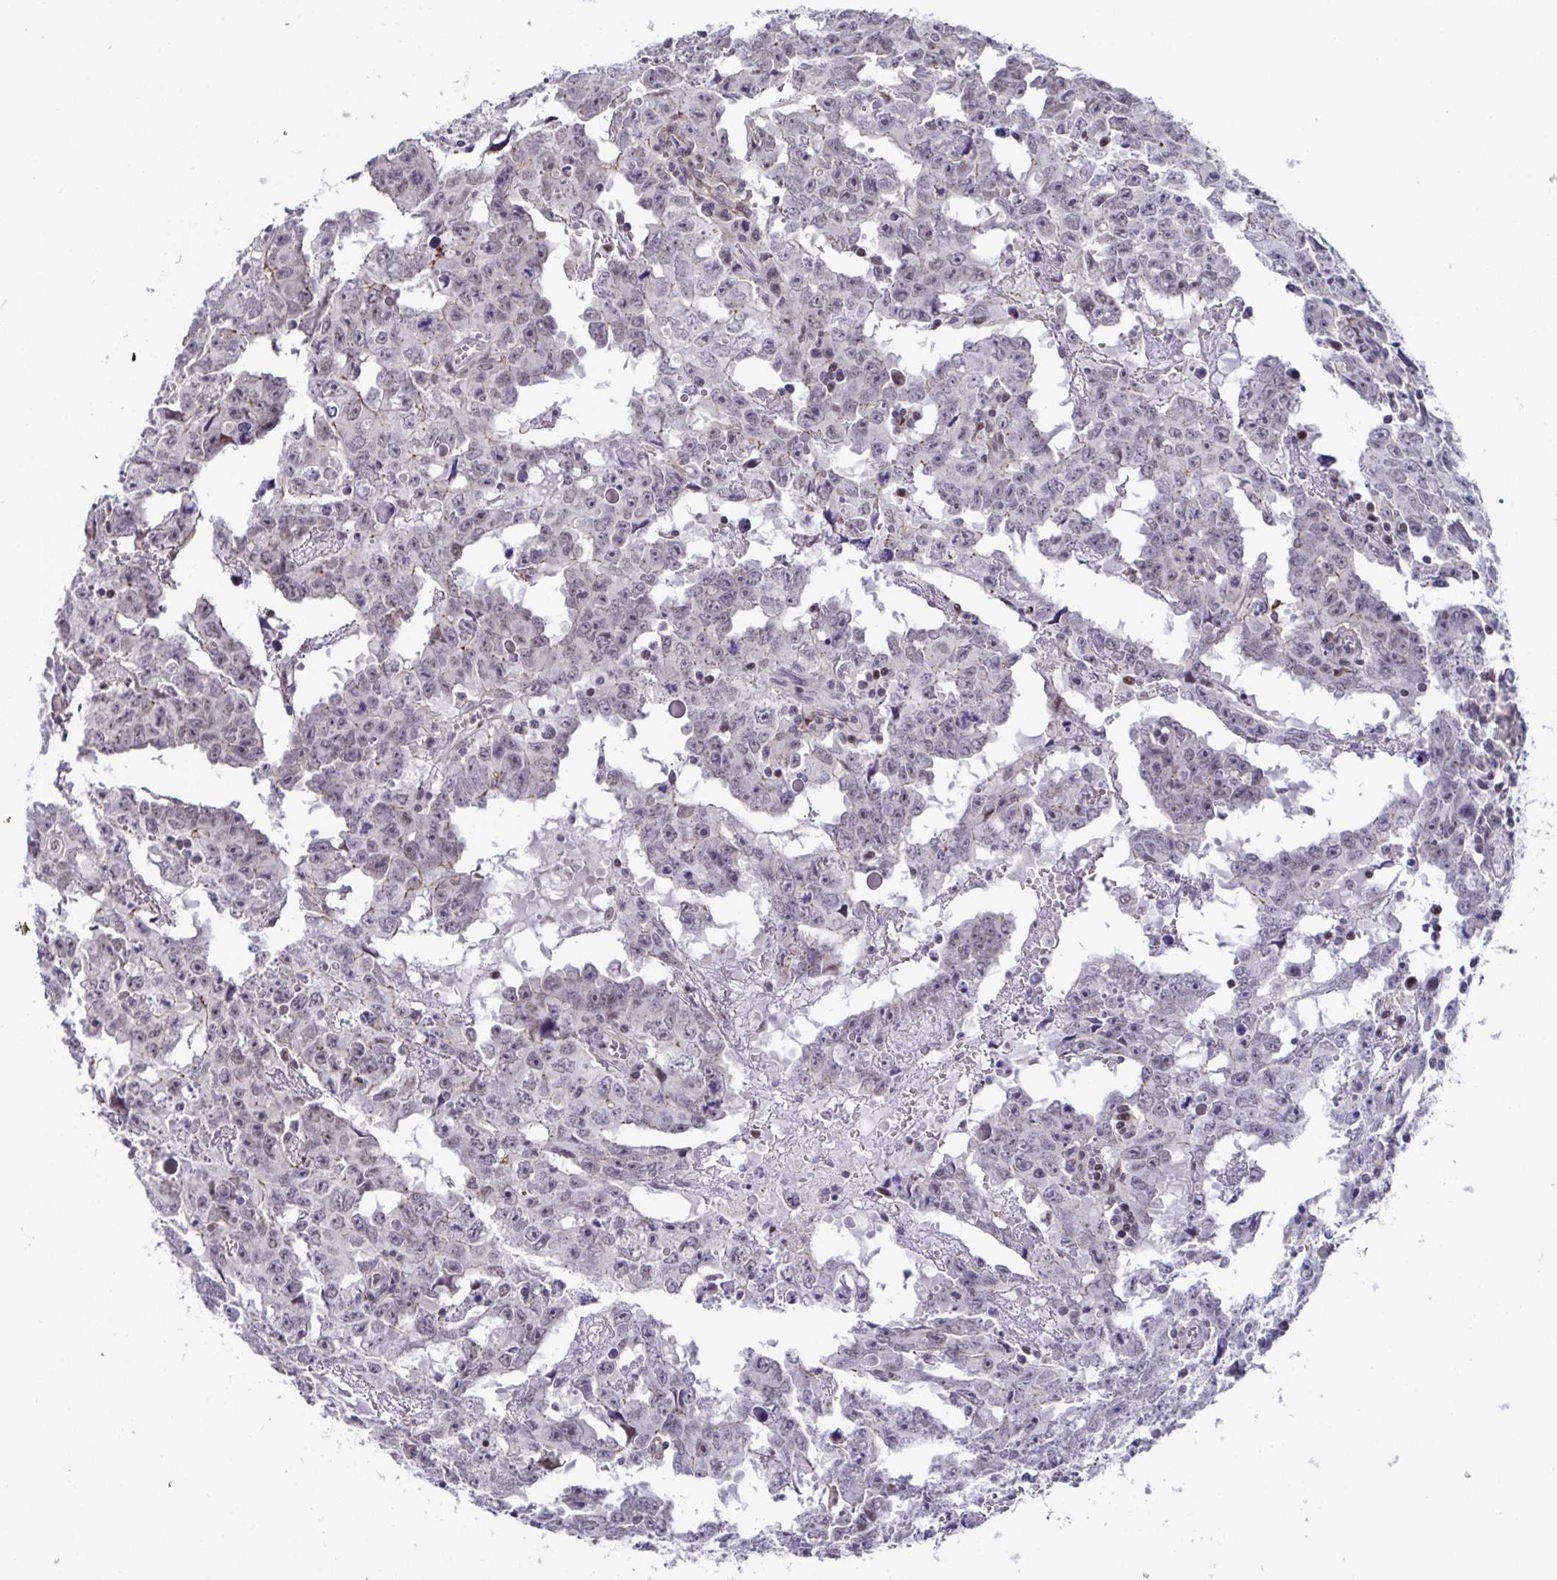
{"staining": {"intensity": "weak", "quantity": "<25%", "location": "nuclear"}, "tissue": "testis cancer", "cell_type": "Tumor cells", "image_type": "cancer", "snomed": [{"axis": "morphology", "description": "Carcinoma, Embryonal, NOS"}, {"axis": "topography", "description": "Testis"}], "caption": "The IHC image has no significant staining in tumor cells of testis embryonal carcinoma tissue.", "gene": "WDR72", "patient": {"sex": "male", "age": 22}}